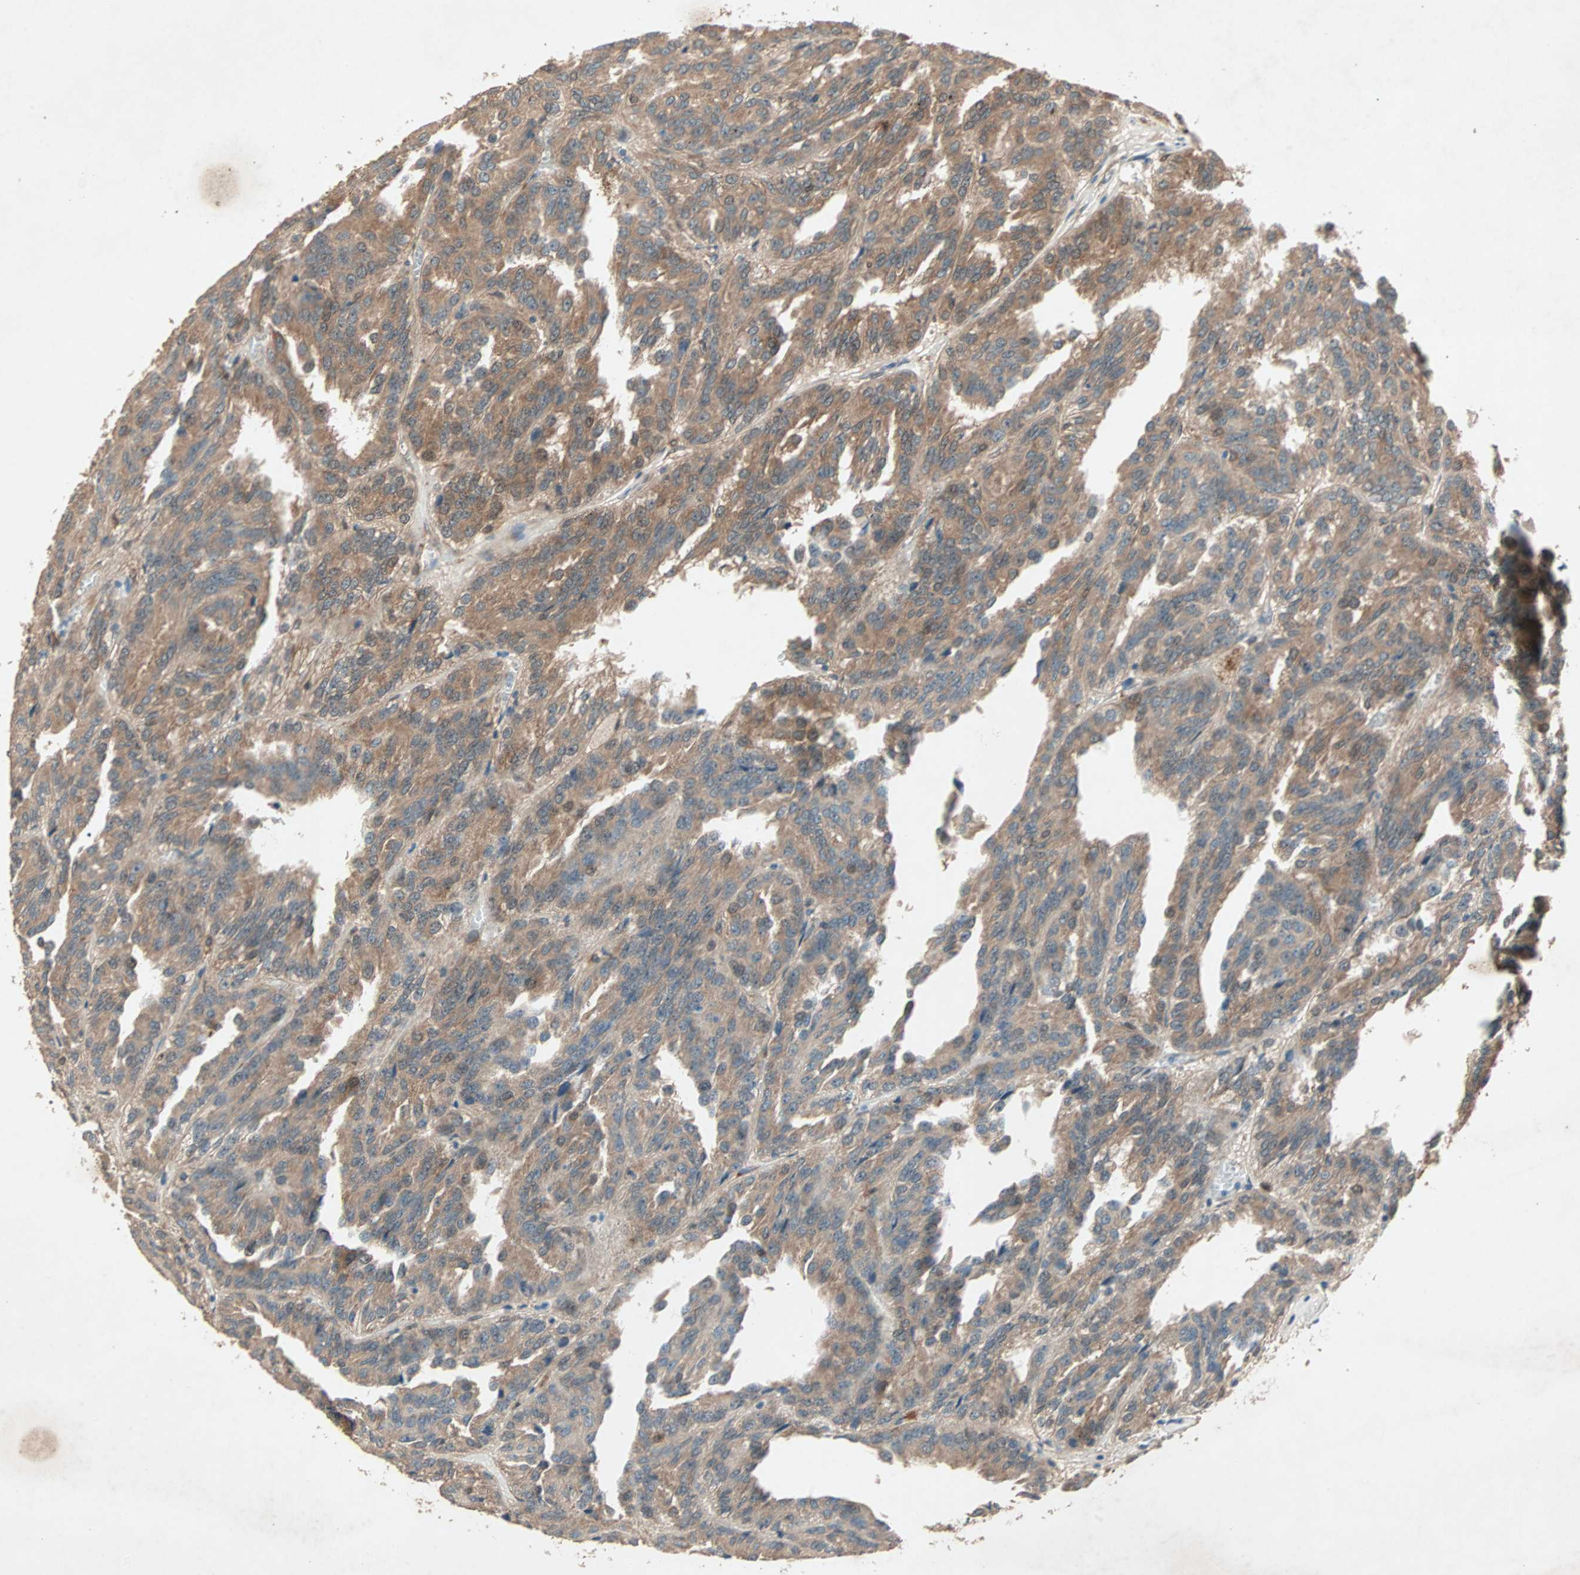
{"staining": {"intensity": "moderate", "quantity": ">75%", "location": "cytoplasmic/membranous"}, "tissue": "renal cancer", "cell_type": "Tumor cells", "image_type": "cancer", "snomed": [{"axis": "morphology", "description": "Adenocarcinoma, NOS"}, {"axis": "topography", "description": "Kidney"}], "caption": "Renal cancer (adenocarcinoma) was stained to show a protein in brown. There is medium levels of moderate cytoplasmic/membranous expression in about >75% of tumor cells.", "gene": "SDSL", "patient": {"sex": "male", "age": 46}}